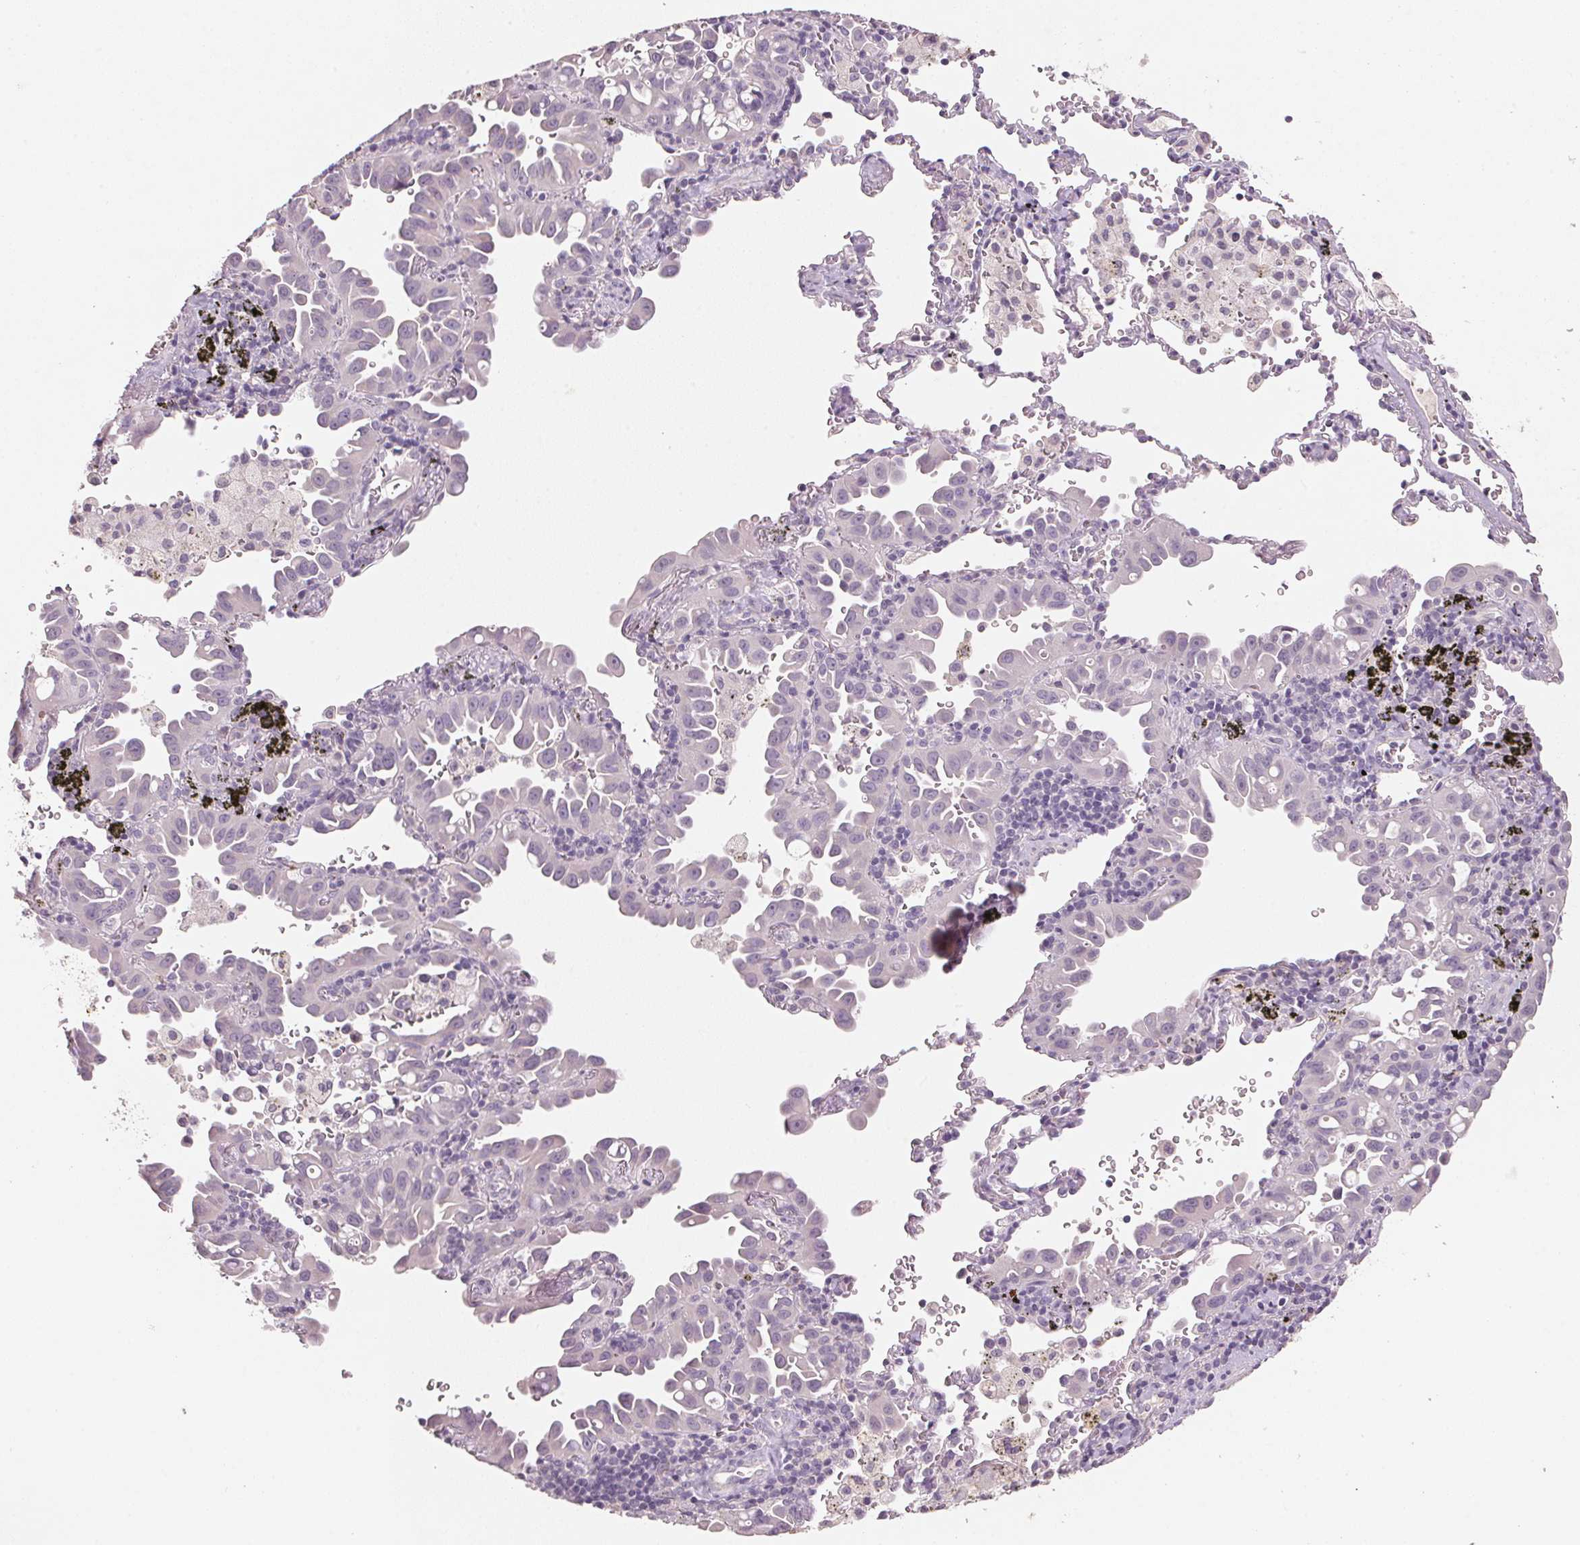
{"staining": {"intensity": "negative", "quantity": "none", "location": "none"}, "tissue": "lung cancer", "cell_type": "Tumor cells", "image_type": "cancer", "snomed": [{"axis": "morphology", "description": "Adenocarcinoma, NOS"}, {"axis": "topography", "description": "Lung"}], "caption": "Human lung adenocarcinoma stained for a protein using immunohistochemistry shows no positivity in tumor cells.", "gene": "CXCL5", "patient": {"sex": "male", "age": 68}}